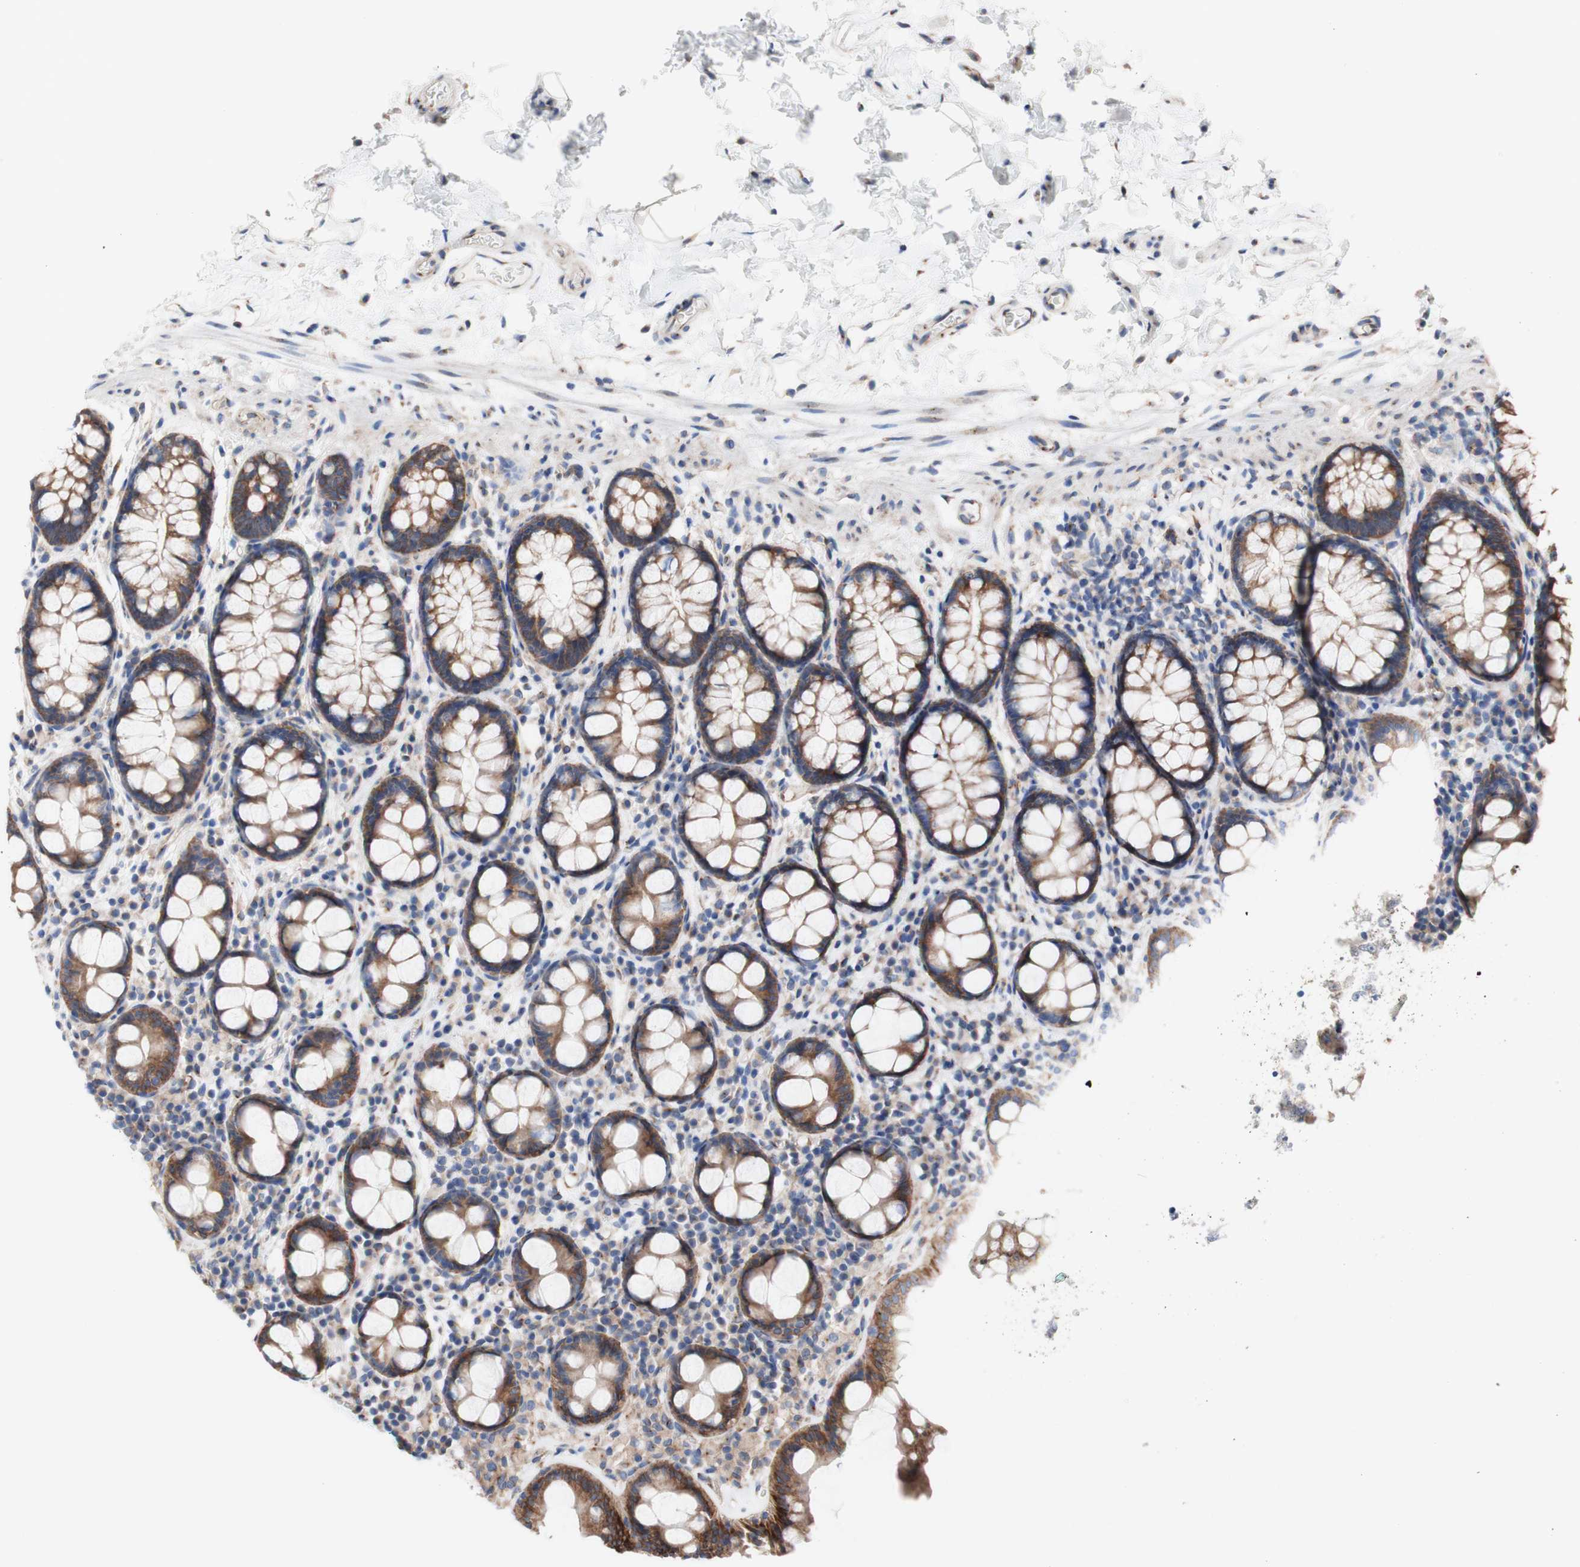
{"staining": {"intensity": "weak", "quantity": ">75%", "location": "cytoplasmic/membranous"}, "tissue": "colon", "cell_type": "Endothelial cells", "image_type": "normal", "snomed": [{"axis": "morphology", "description": "Normal tissue, NOS"}, {"axis": "topography", "description": "Colon"}], "caption": "A micrograph showing weak cytoplasmic/membranous positivity in approximately >75% of endothelial cells in normal colon, as visualized by brown immunohistochemical staining.", "gene": "LRIG3", "patient": {"sex": "female", "age": 80}}